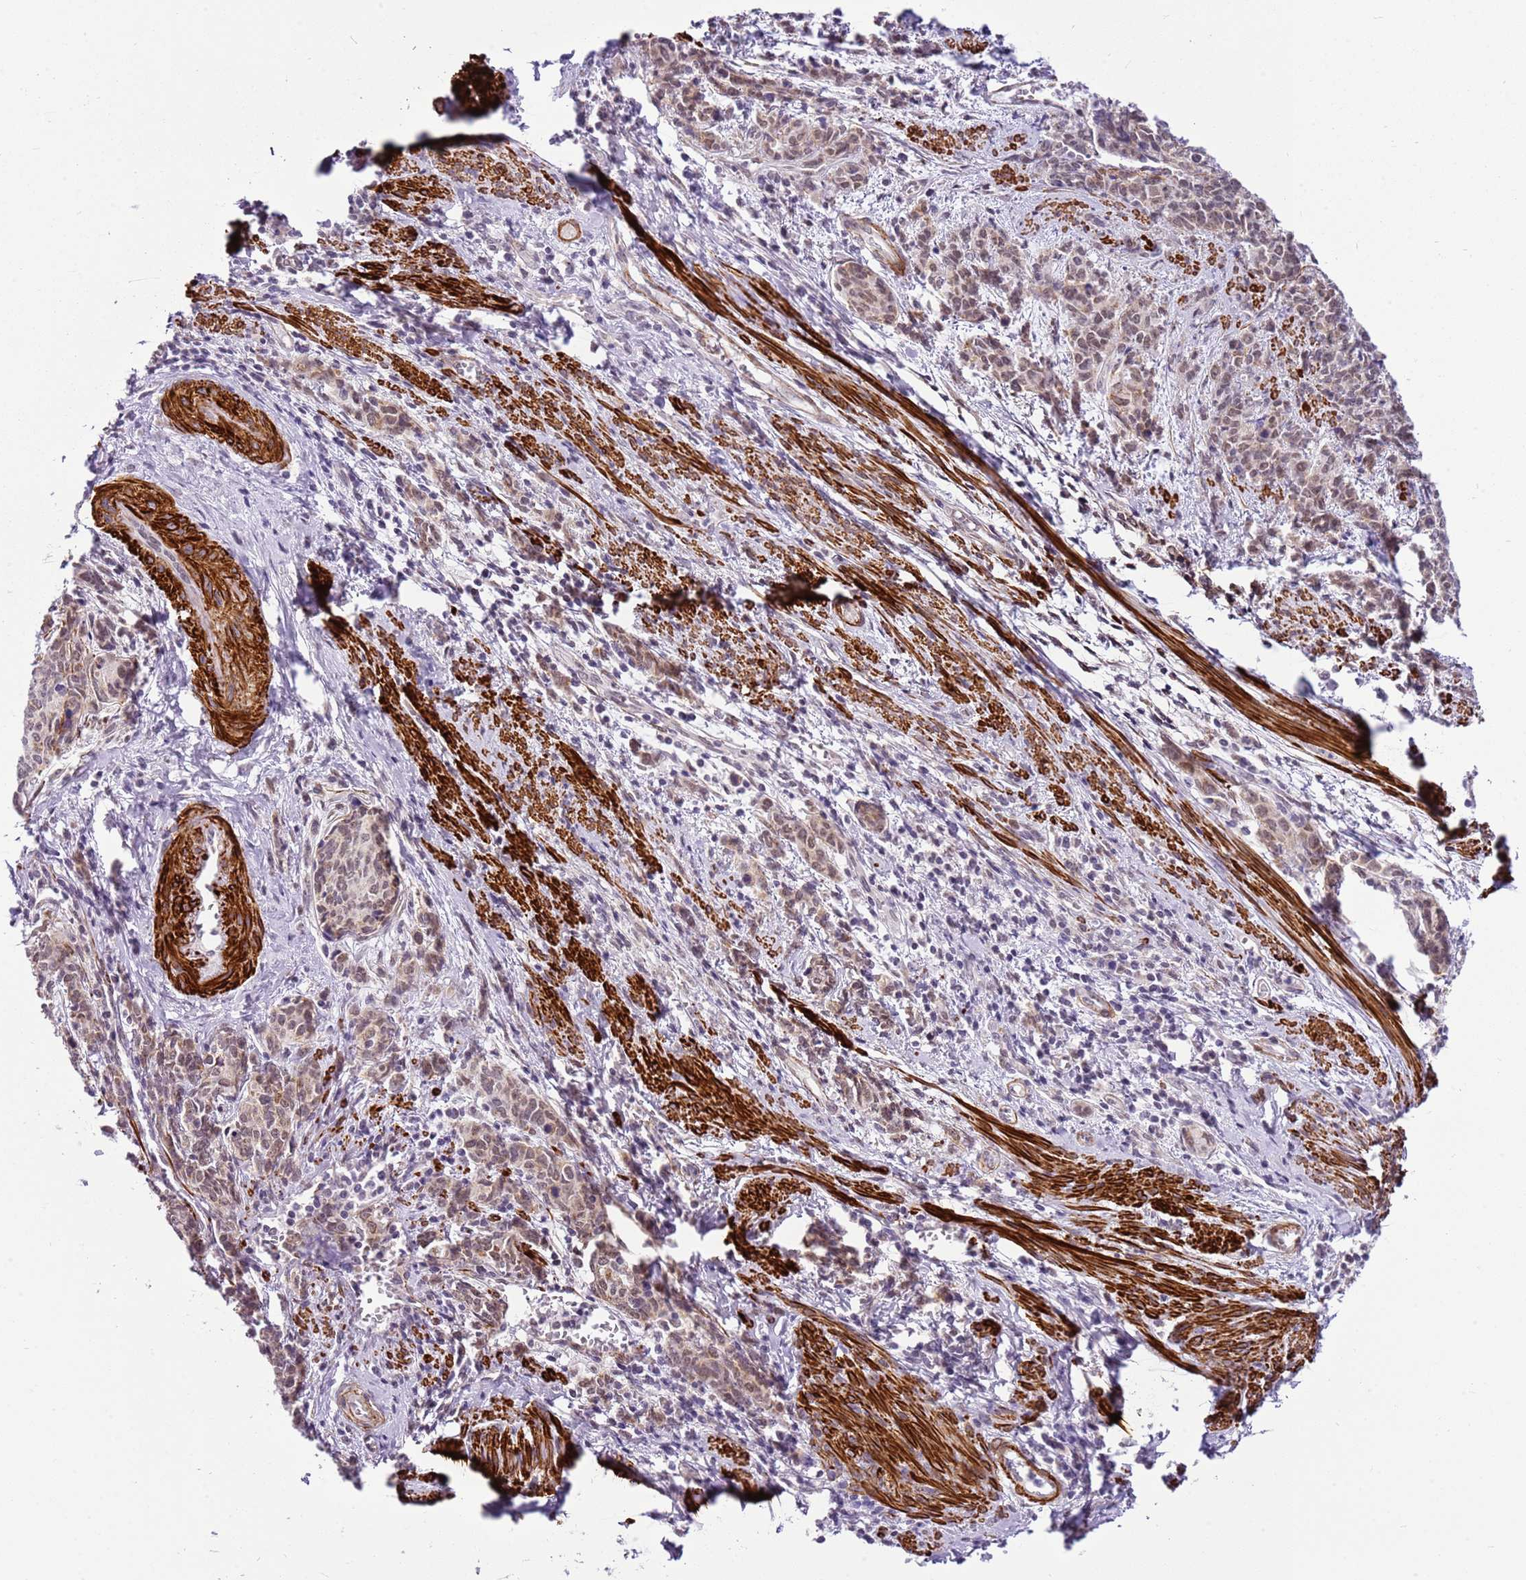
{"staining": {"intensity": "weak", "quantity": ">75%", "location": "cytoplasmic/membranous,nuclear"}, "tissue": "cervical cancer", "cell_type": "Tumor cells", "image_type": "cancer", "snomed": [{"axis": "morphology", "description": "Squamous cell carcinoma, NOS"}, {"axis": "topography", "description": "Cervix"}], "caption": "A micrograph of human squamous cell carcinoma (cervical) stained for a protein reveals weak cytoplasmic/membranous and nuclear brown staining in tumor cells.", "gene": "SMIM4", "patient": {"sex": "female", "age": 60}}